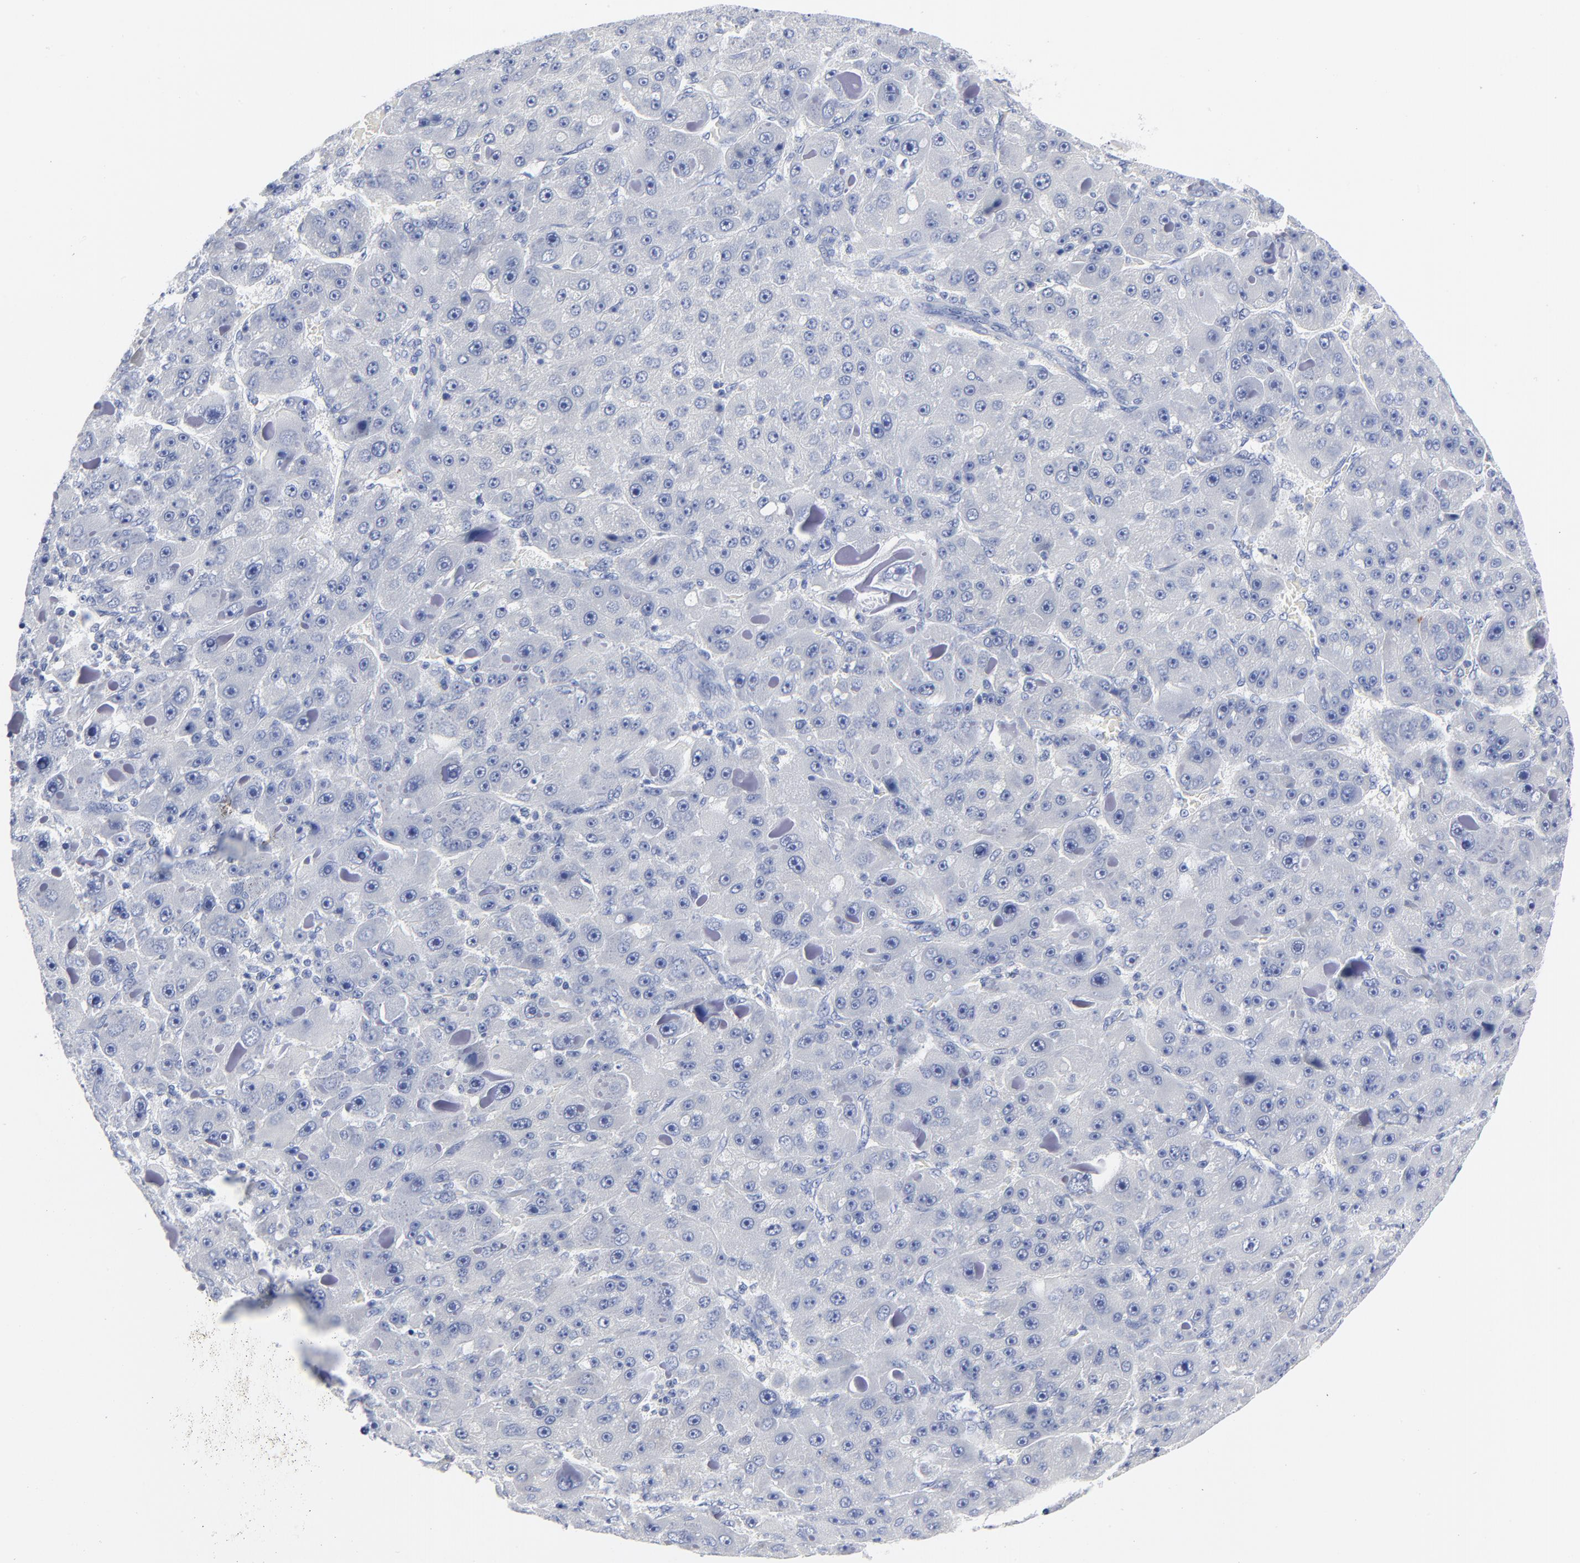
{"staining": {"intensity": "negative", "quantity": "none", "location": "none"}, "tissue": "liver cancer", "cell_type": "Tumor cells", "image_type": "cancer", "snomed": [{"axis": "morphology", "description": "Carcinoma, Hepatocellular, NOS"}, {"axis": "topography", "description": "Liver"}], "caption": "IHC photomicrograph of neoplastic tissue: human liver cancer stained with DAB displays no significant protein staining in tumor cells.", "gene": "STAT2", "patient": {"sex": "male", "age": 76}}